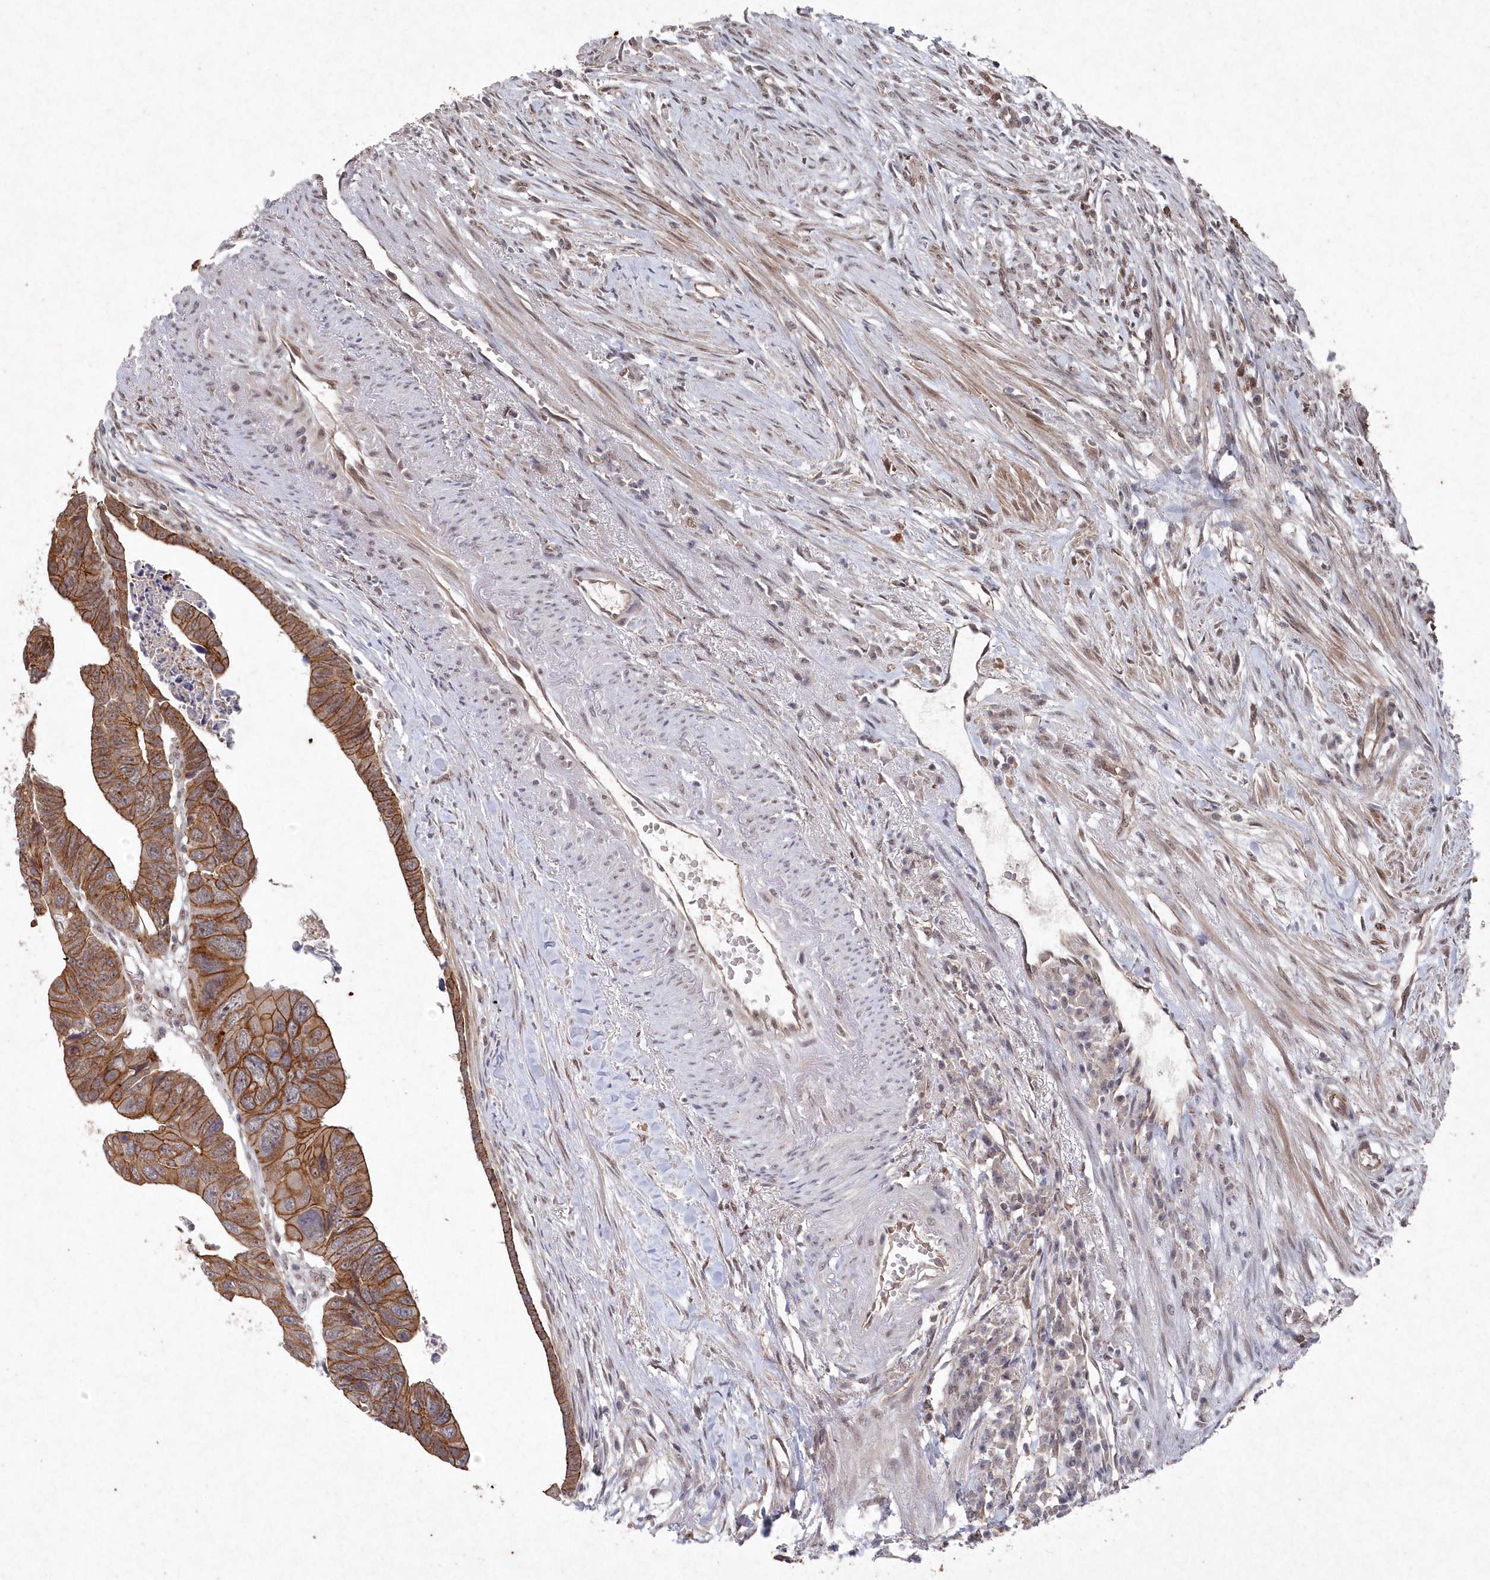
{"staining": {"intensity": "strong", "quantity": ">75%", "location": "cytoplasmic/membranous"}, "tissue": "colorectal cancer", "cell_type": "Tumor cells", "image_type": "cancer", "snomed": [{"axis": "morphology", "description": "Adenocarcinoma, NOS"}, {"axis": "topography", "description": "Rectum"}], "caption": "High-magnification brightfield microscopy of colorectal cancer stained with DAB (3,3'-diaminobenzidine) (brown) and counterstained with hematoxylin (blue). tumor cells exhibit strong cytoplasmic/membranous positivity is identified in approximately>75% of cells. The protein of interest is shown in brown color, while the nuclei are stained blue.", "gene": "VSIG2", "patient": {"sex": "female", "age": 65}}